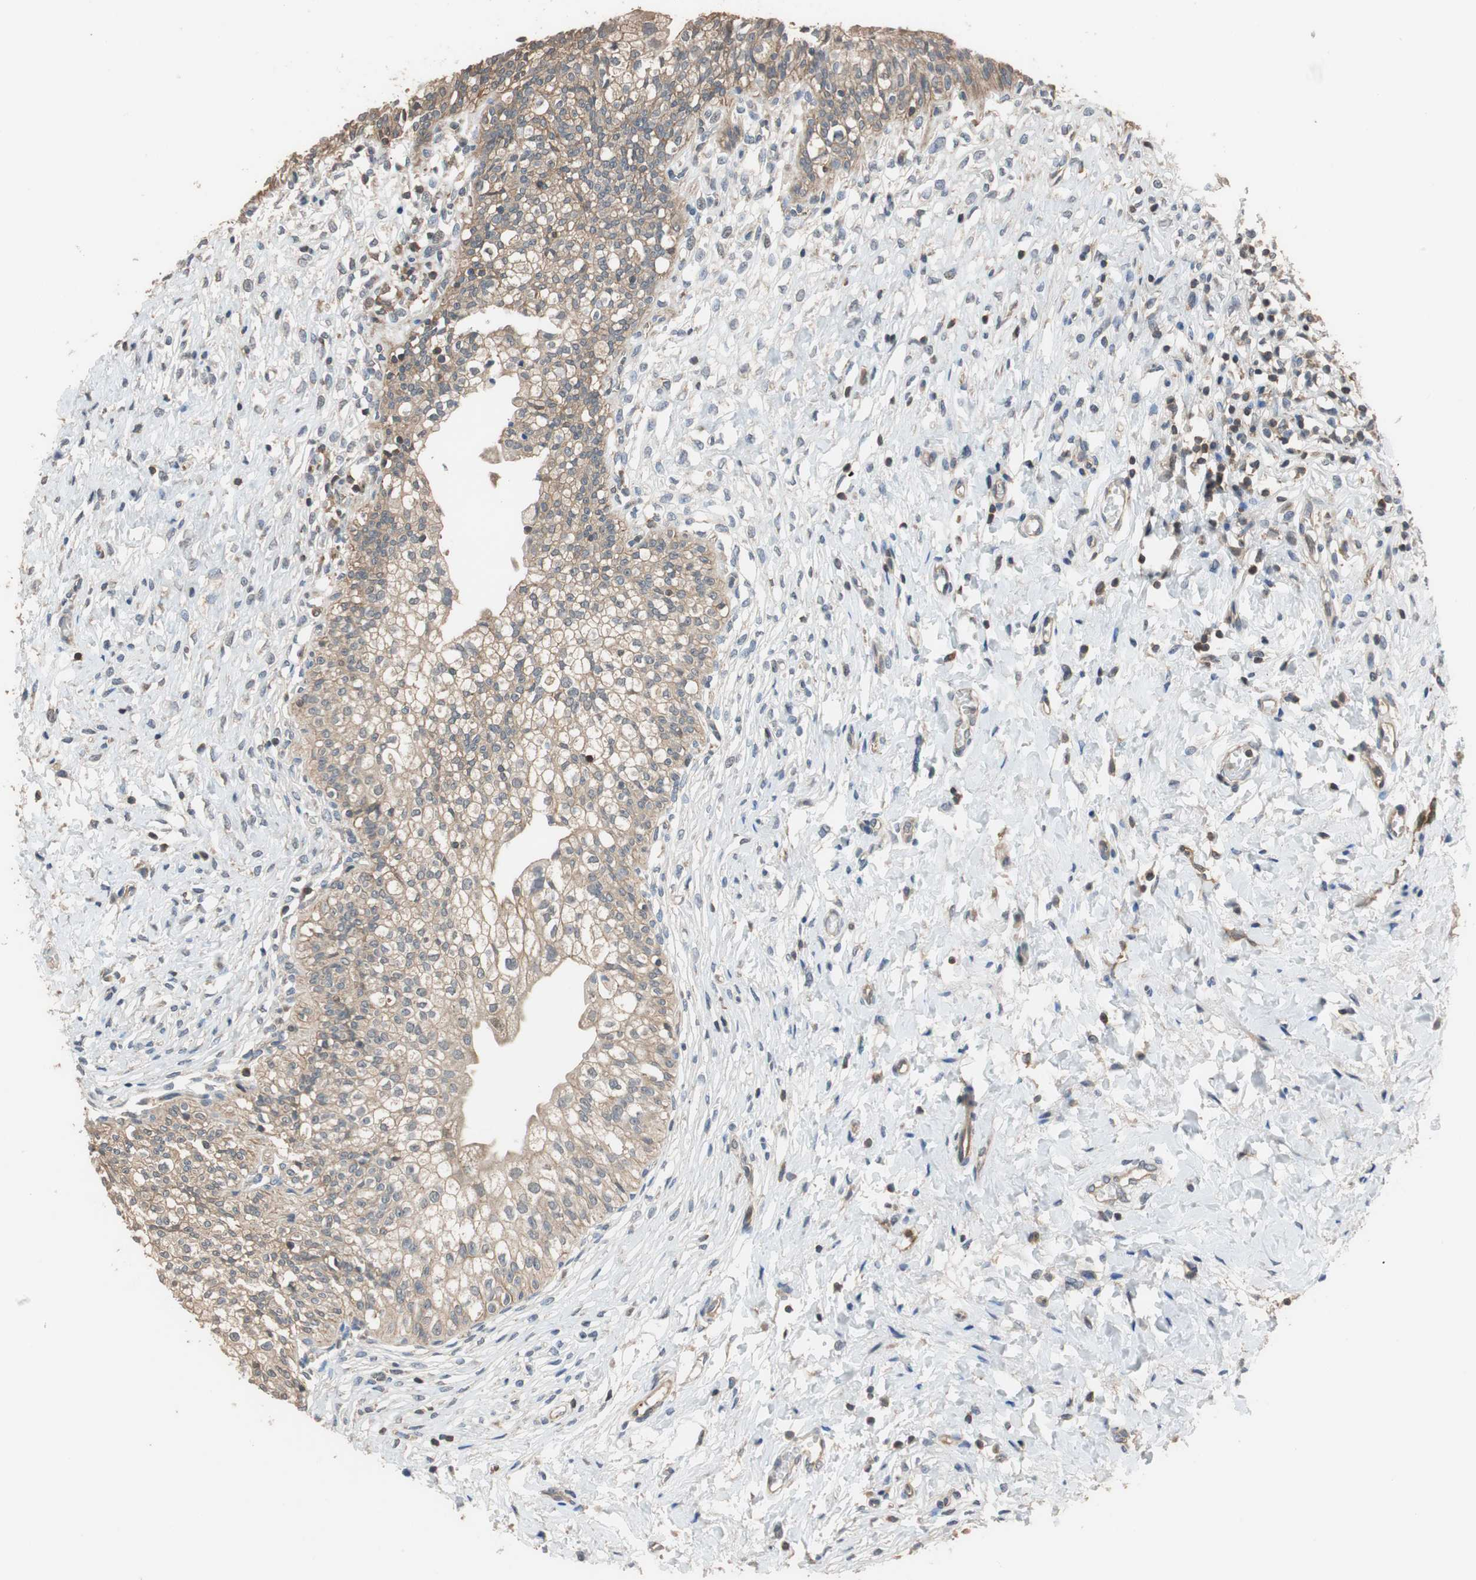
{"staining": {"intensity": "moderate", "quantity": ">75%", "location": "cytoplasmic/membranous"}, "tissue": "urinary bladder", "cell_type": "Urothelial cells", "image_type": "normal", "snomed": [{"axis": "morphology", "description": "Normal tissue, NOS"}, {"axis": "morphology", "description": "Inflammation, NOS"}, {"axis": "topography", "description": "Urinary bladder"}], "caption": "Benign urinary bladder shows moderate cytoplasmic/membranous positivity in approximately >75% of urothelial cells.", "gene": "MAP4K2", "patient": {"sex": "female", "age": 80}}